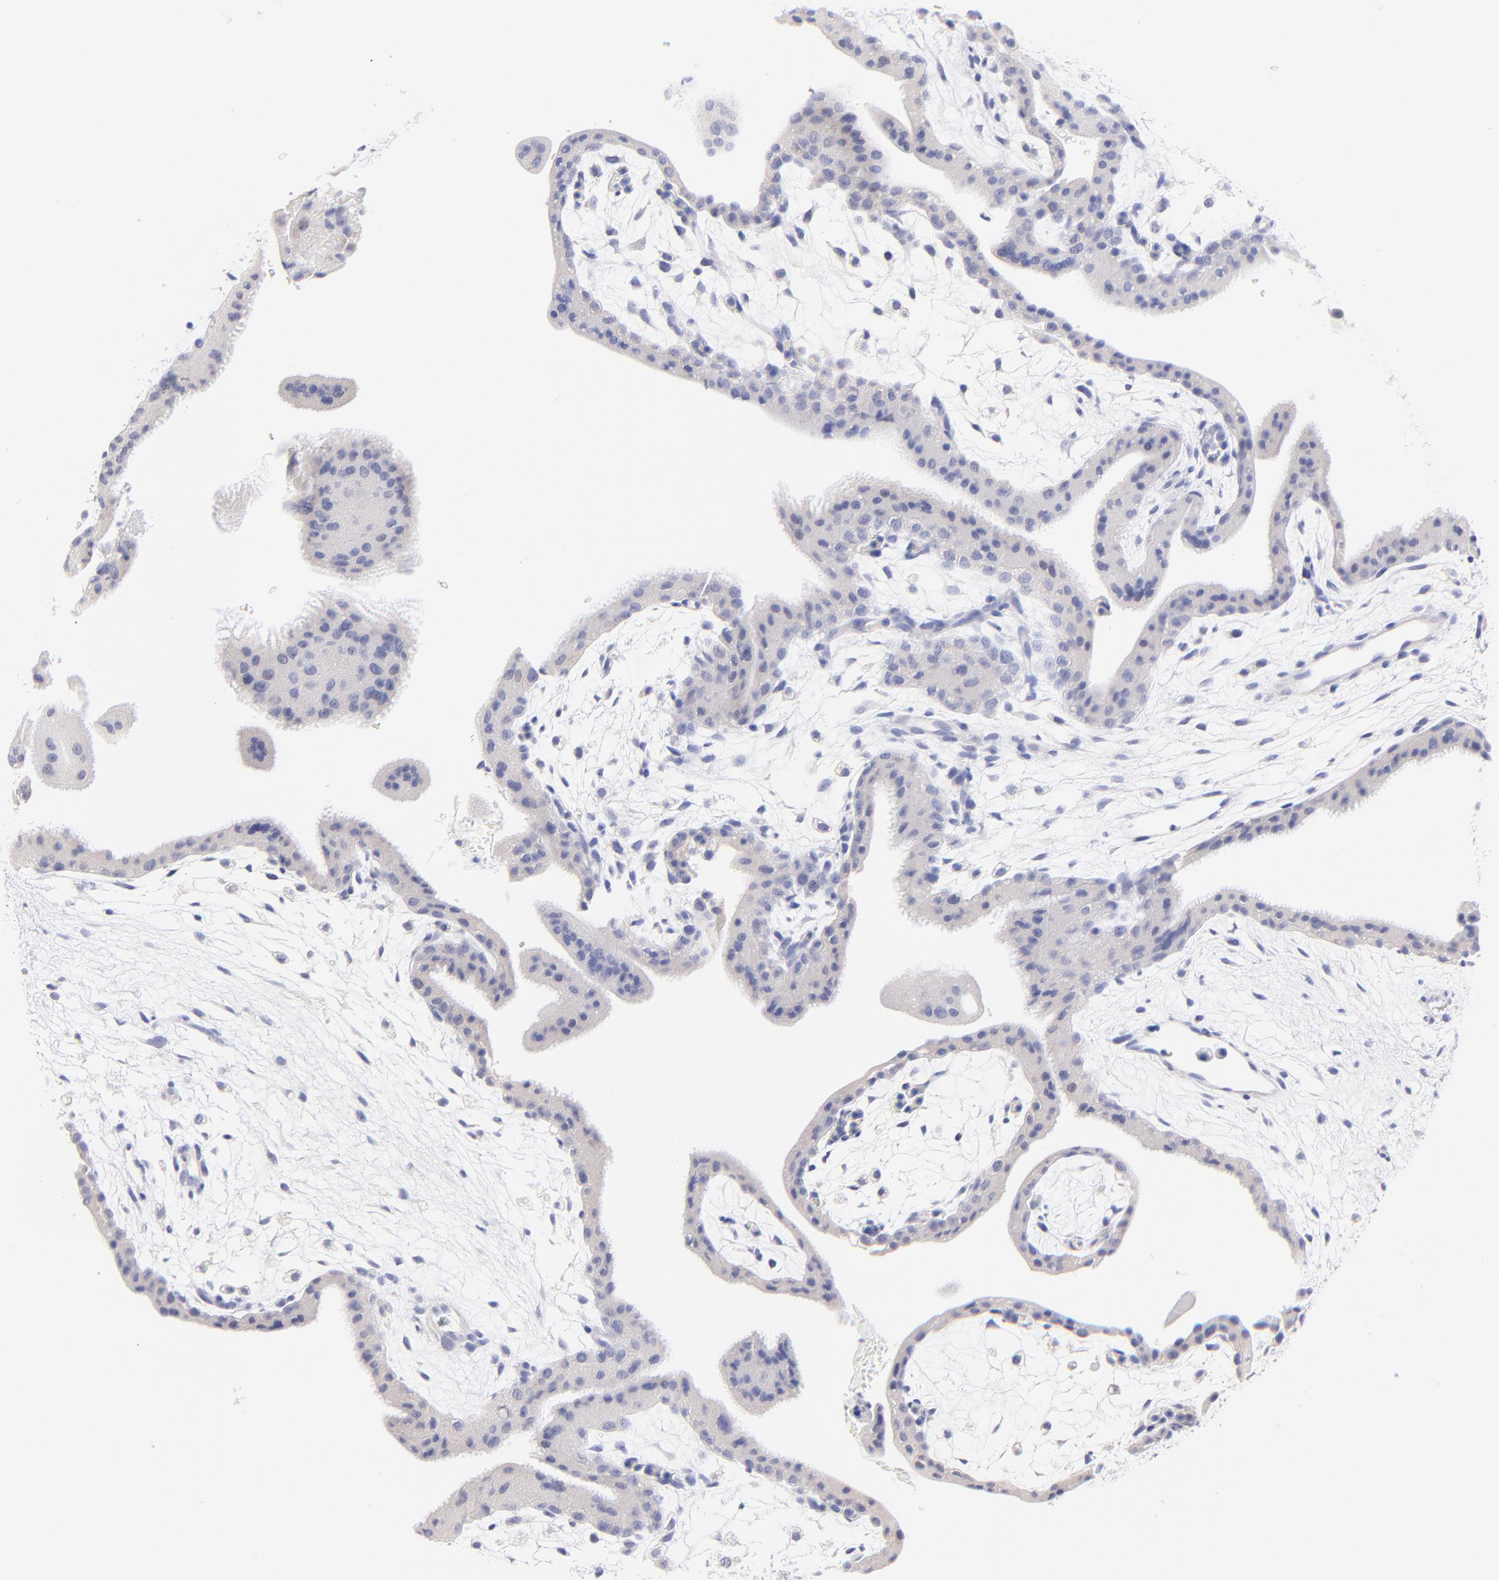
{"staining": {"intensity": "negative", "quantity": "none", "location": "none"}, "tissue": "placenta", "cell_type": "Decidual cells", "image_type": "normal", "snomed": [{"axis": "morphology", "description": "Normal tissue, NOS"}, {"axis": "topography", "description": "Placenta"}], "caption": "Placenta was stained to show a protein in brown. There is no significant staining in decidual cells. The staining was performed using DAB to visualize the protein expression in brown, while the nuclei were stained in blue with hematoxylin (Magnification: 20x).", "gene": "RAB3A", "patient": {"sex": "female", "age": 35}}